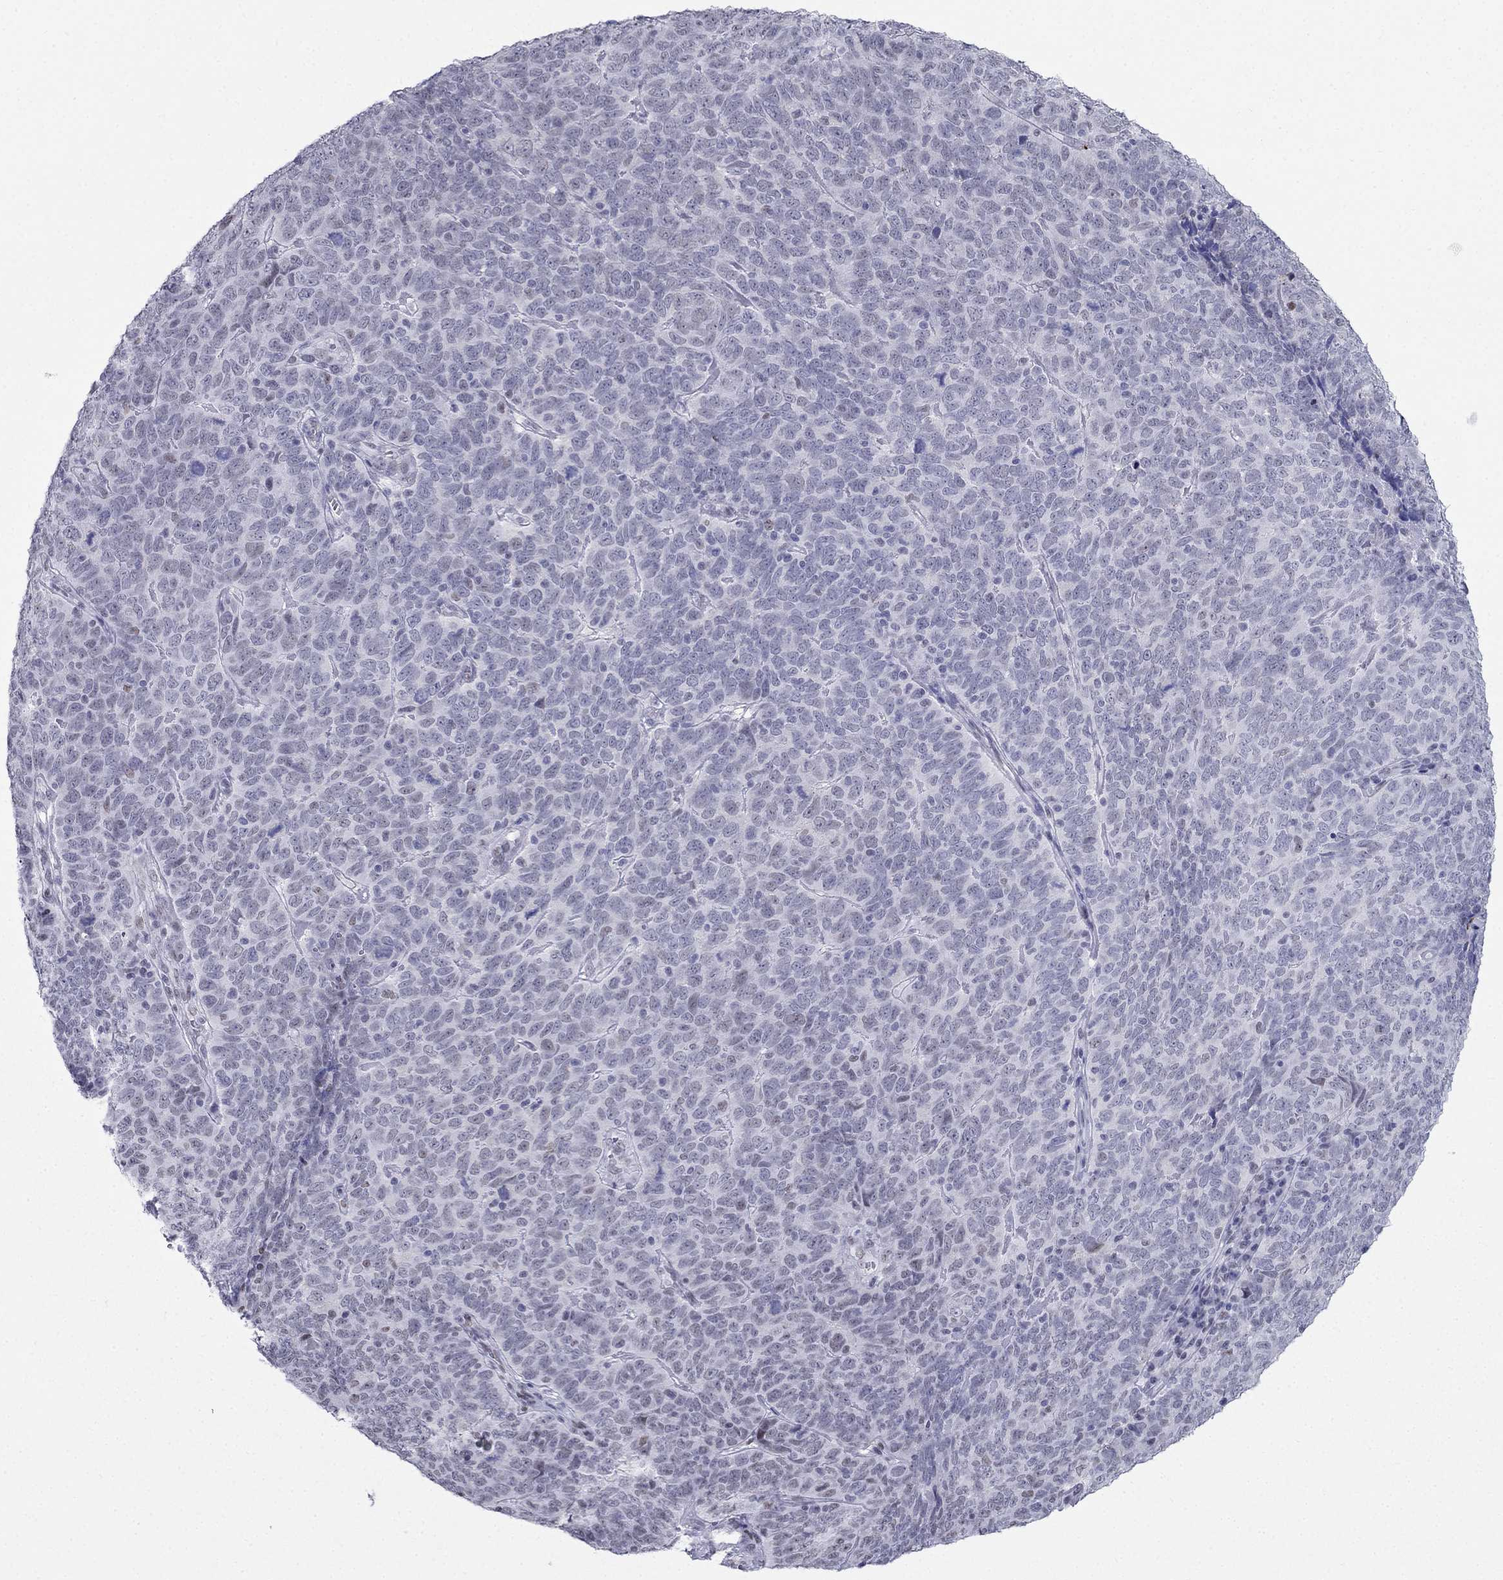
{"staining": {"intensity": "negative", "quantity": "none", "location": "none"}, "tissue": "skin cancer", "cell_type": "Tumor cells", "image_type": "cancer", "snomed": [{"axis": "morphology", "description": "Squamous cell carcinoma, NOS"}, {"axis": "topography", "description": "Skin"}, {"axis": "topography", "description": "Anal"}], "caption": "Immunohistochemistry of squamous cell carcinoma (skin) exhibits no positivity in tumor cells.", "gene": "PPM1G", "patient": {"sex": "female", "age": 51}}